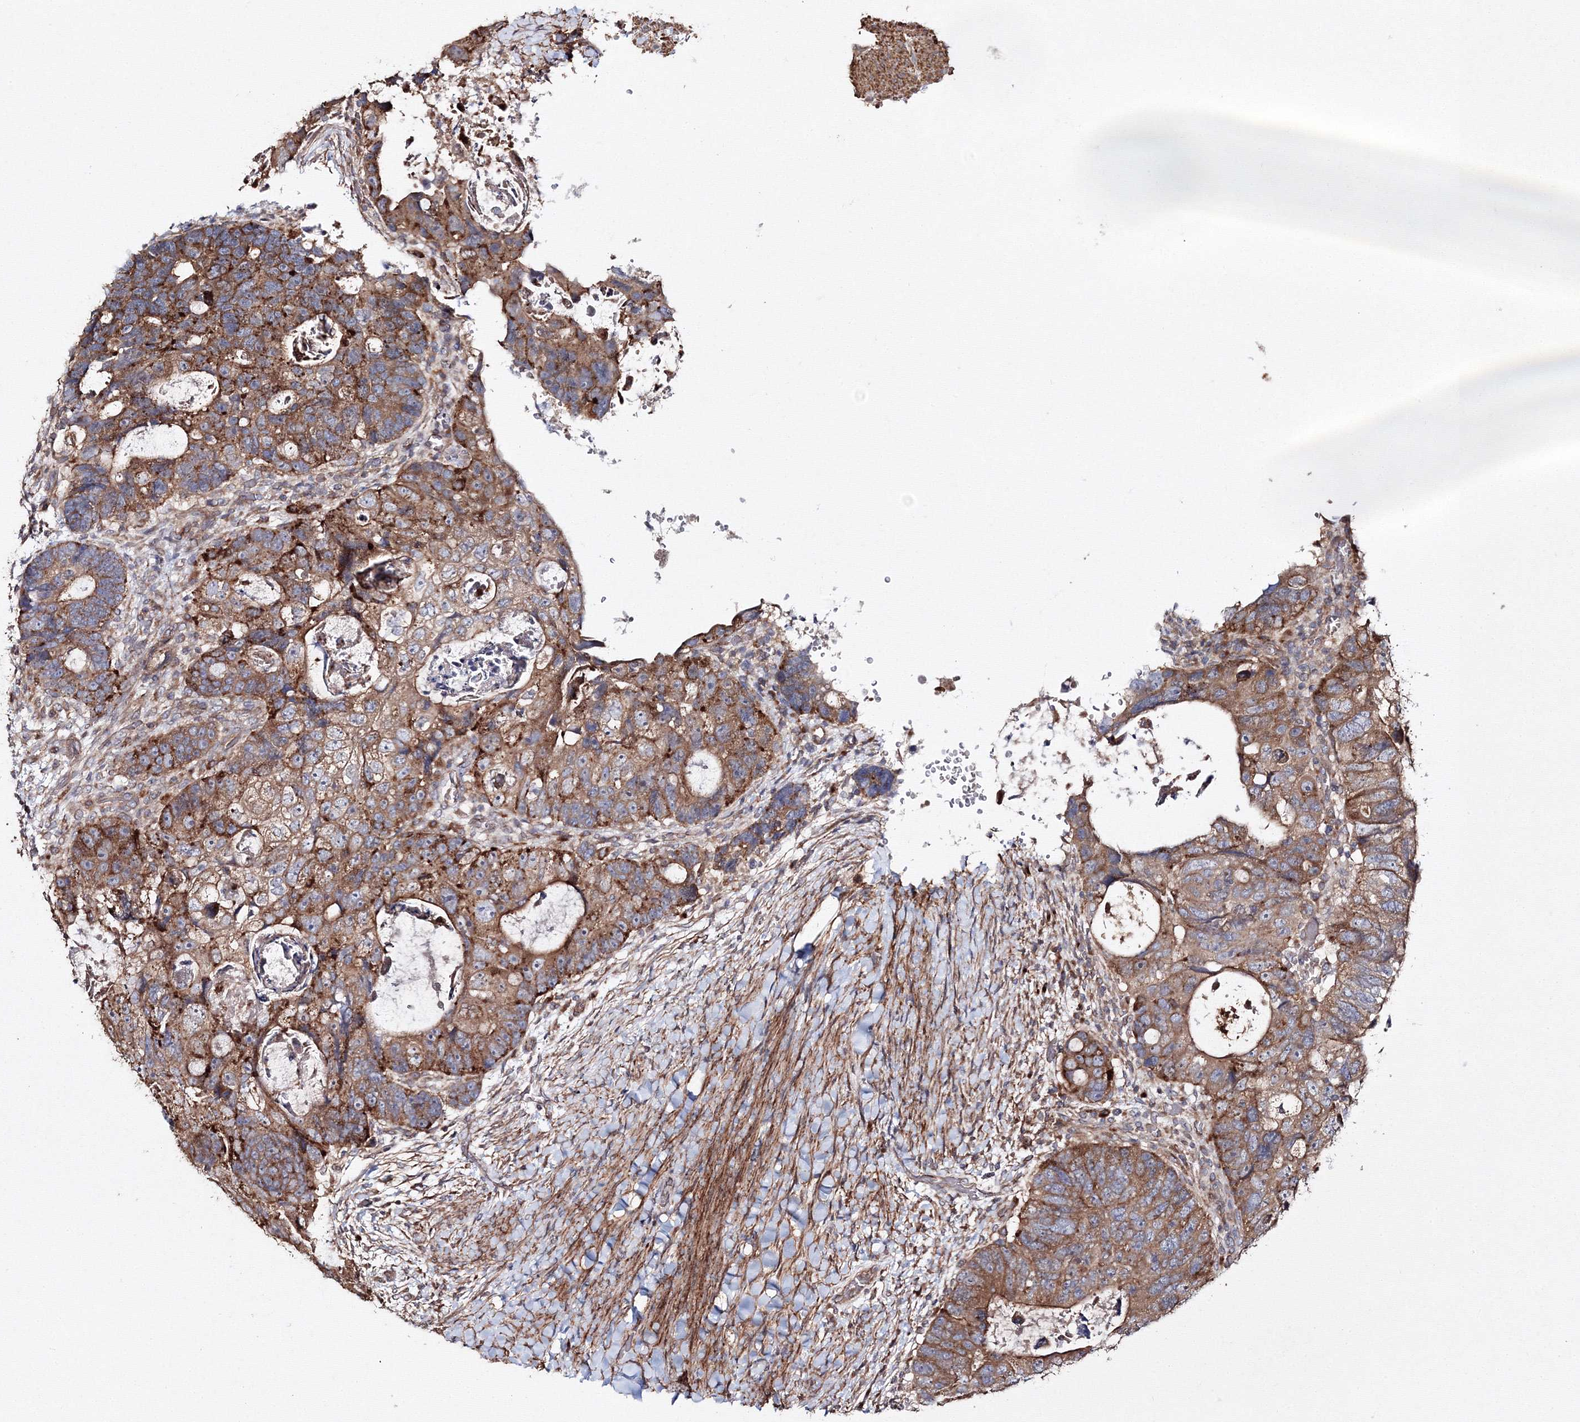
{"staining": {"intensity": "moderate", "quantity": ">75%", "location": "cytoplasmic/membranous"}, "tissue": "colorectal cancer", "cell_type": "Tumor cells", "image_type": "cancer", "snomed": [{"axis": "morphology", "description": "Adenocarcinoma, NOS"}, {"axis": "topography", "description": "Rectum"}], "caption": "This is a histology image of immunohistochemistry staining of colorectal cancer, which shows moderate expression in the cytoplasmic/membranous of tumor cells.", "gene": "DDO", "patient": {"sex": "male", "age": 59}}